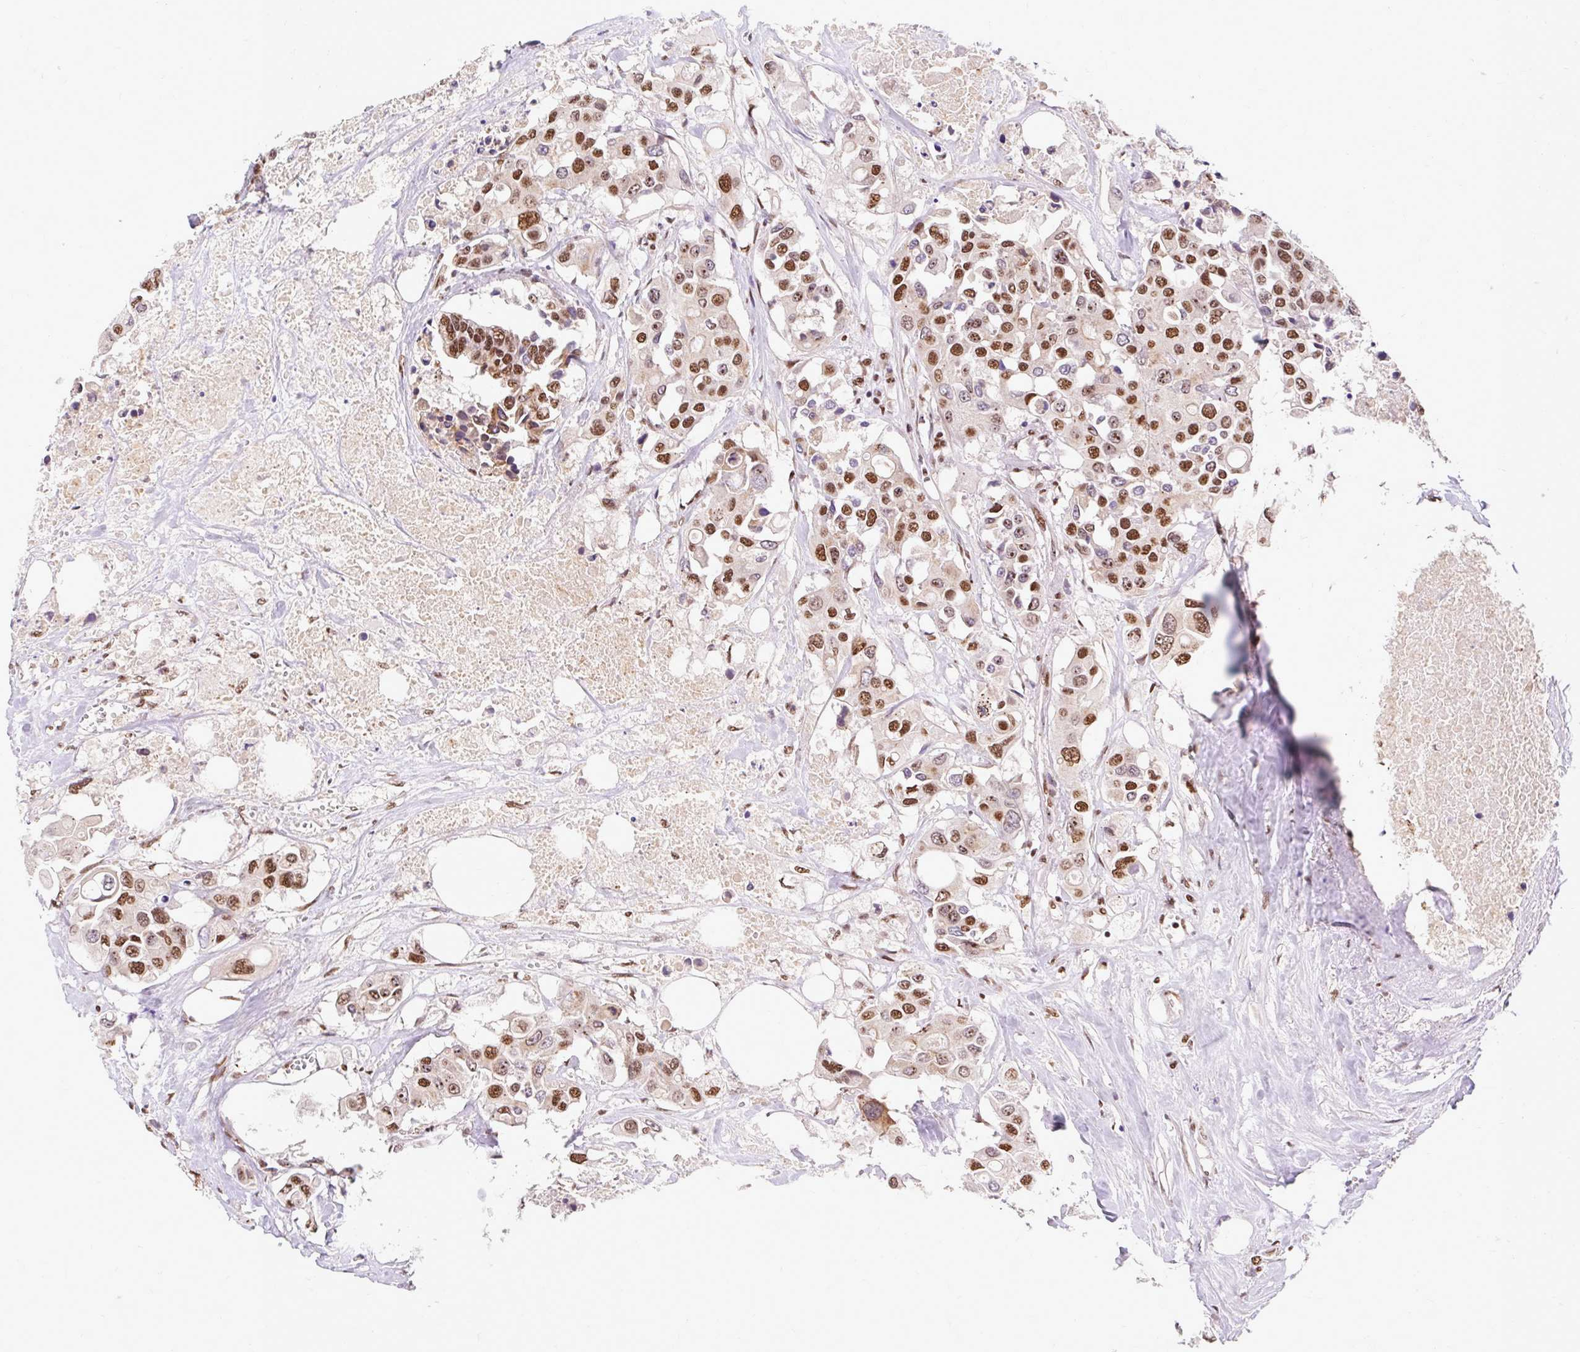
{"staining": {"intensity": "moderate", "quantity": ">75%", "location": "nuclear"}, "tissue": "colorectal cancer", "cell_type": "Tumor cells", "image_type": "cancer", "snomed": [{"axis": "morphology", "description": "Adenocarcinoma, NOS"}, {"axis": "topography", "description": "Colon"}], "caption": "Adenocarcinoma (colorectal) was stained to show a protein in brown. There is medium levels of moderate nuclear staining in approximately >75% of tumor cells.", "gene": "BICRA", "patient": {"sex": "male", "age": 77}}